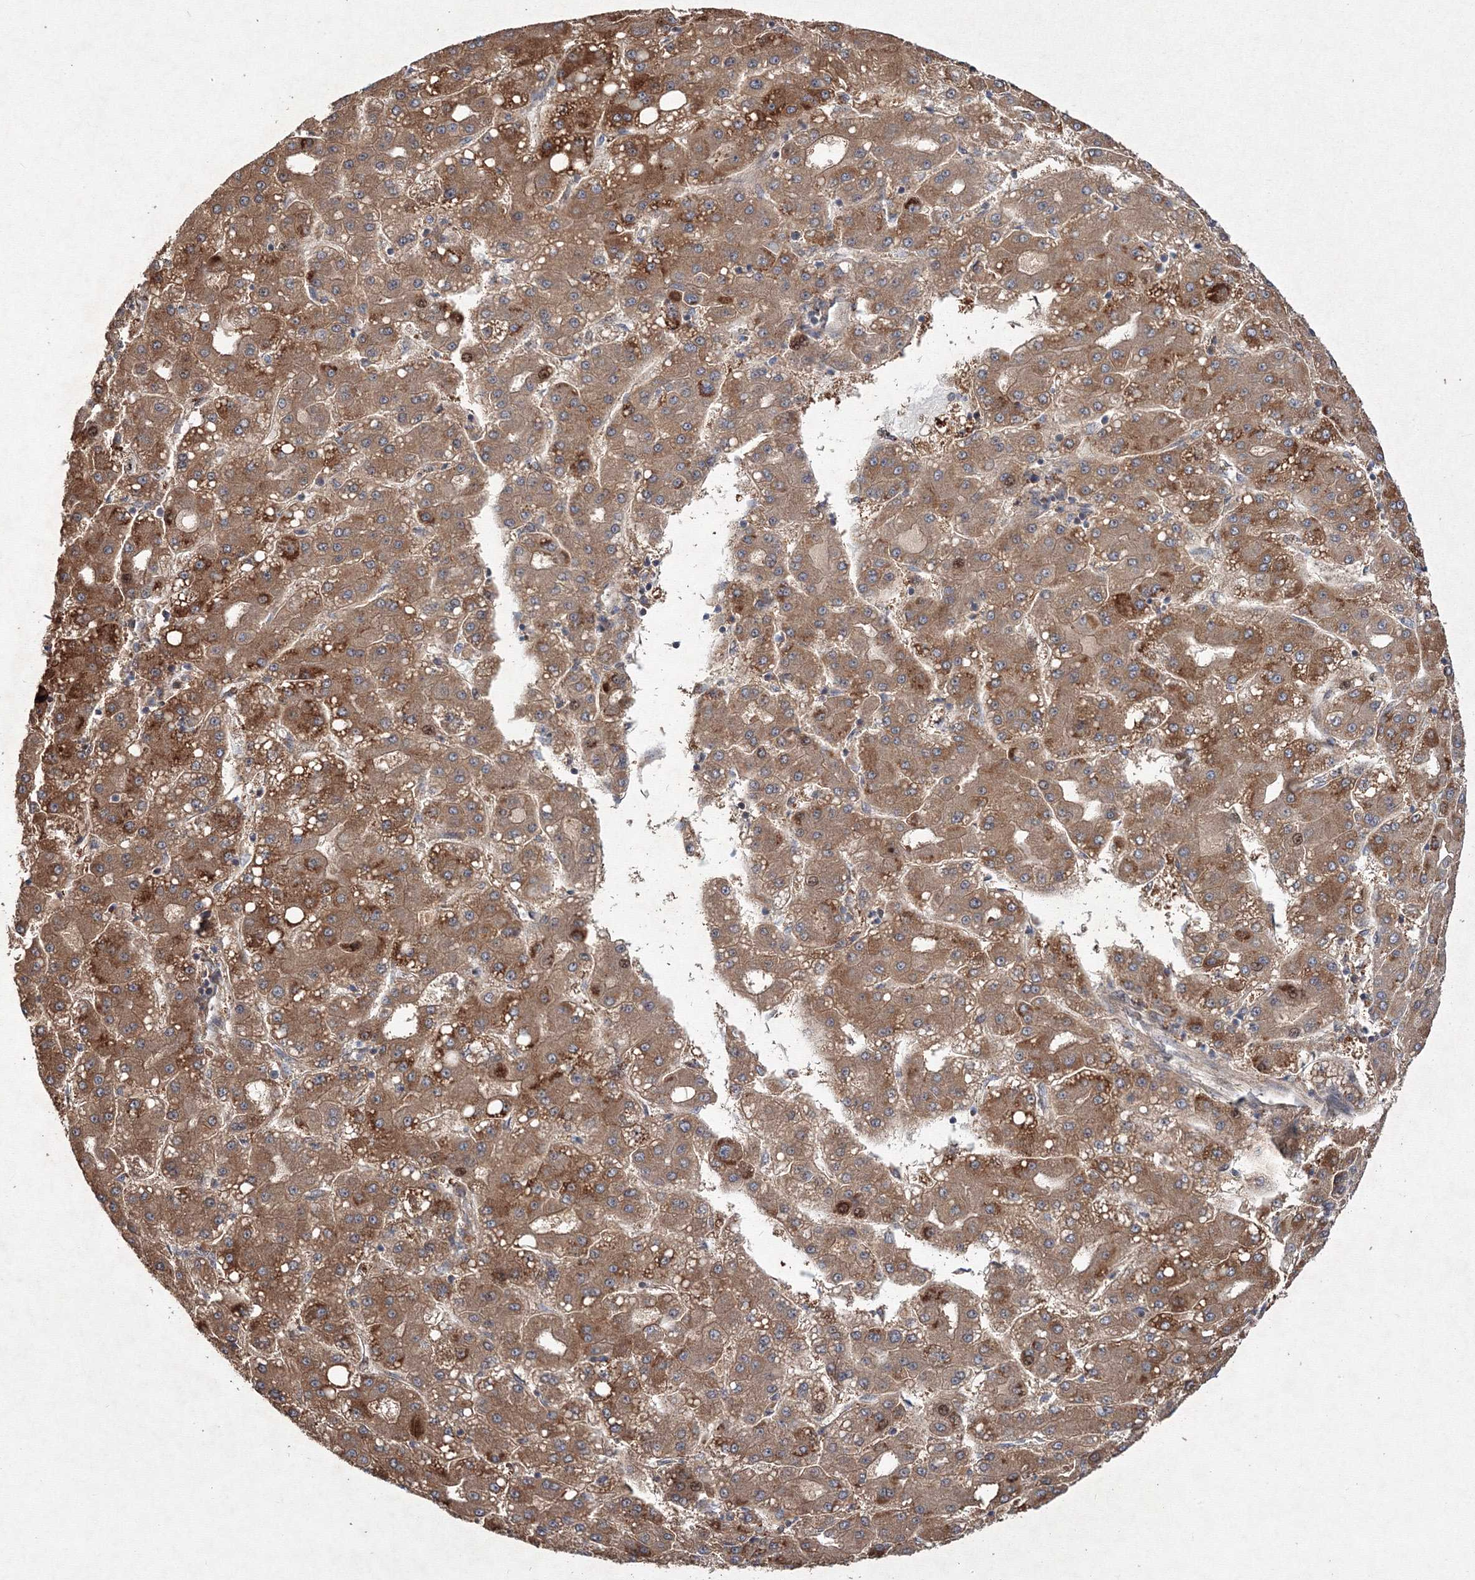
{"staining": {"intensity": "moderate", "quantity": ">75%", "location": "cytoplasmic/membranous"}, "tissue": "liver cancer", "cell_type": "Tumor cells", "image_type": "cancer", "snomed": [{"axis": "morphology", "description": "Carcinoma, Hepatocellular, NOS"}, {"axis": "topography", "description": "Liver"}], "caption": "DAB (3,3'-diaminobenzidine) immunohistochemical staining of hepatocellular carcinoma (liver) shows moderate cytoplasmic/membranous protein staining in approximately >75% of tumor cells.", "gene": "RANBP3L", "patient": {"sex": "male", "age": 65}}